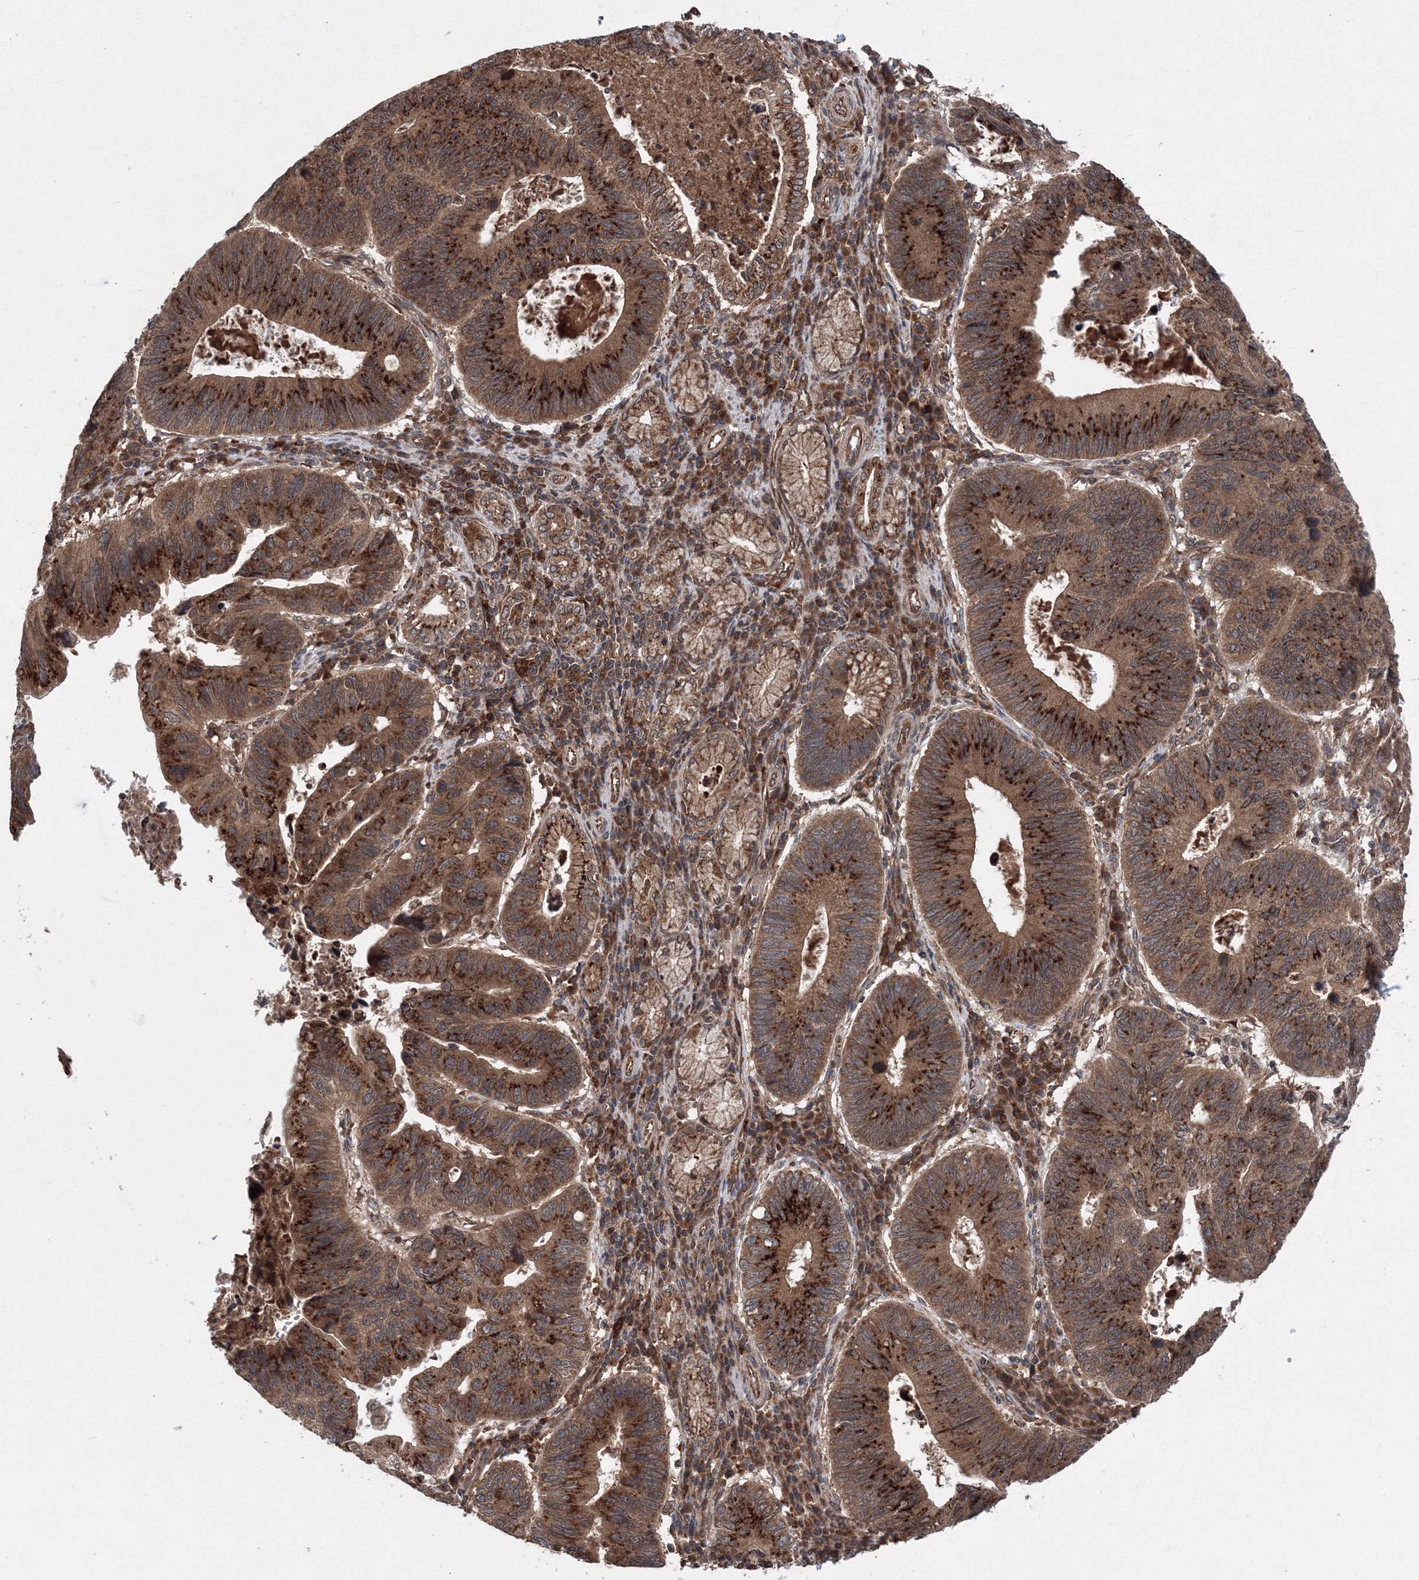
{"staining": {"intensity": "strong", "quantity": ">75%", "location": "cytoplasmic/membranous"}, "tissue": "stomach cancer", "cell_type": "Tumor cells", "image_type": "cancer", "snomed": [{"axis": "morphology", "description": "Adenocarcinoma, NOS"}, {"axis": "topography", "description": "Stomach"}], "caption": "A photomicrograph showing strong cytoplasmic/membranous positivity in approximately >75% of tumor cells in stomach adenocarcinoma, as visualized by brown immunohistochemical staining.", "gene": "ATG3", "patient": {"sex": "male", "age": 59}}